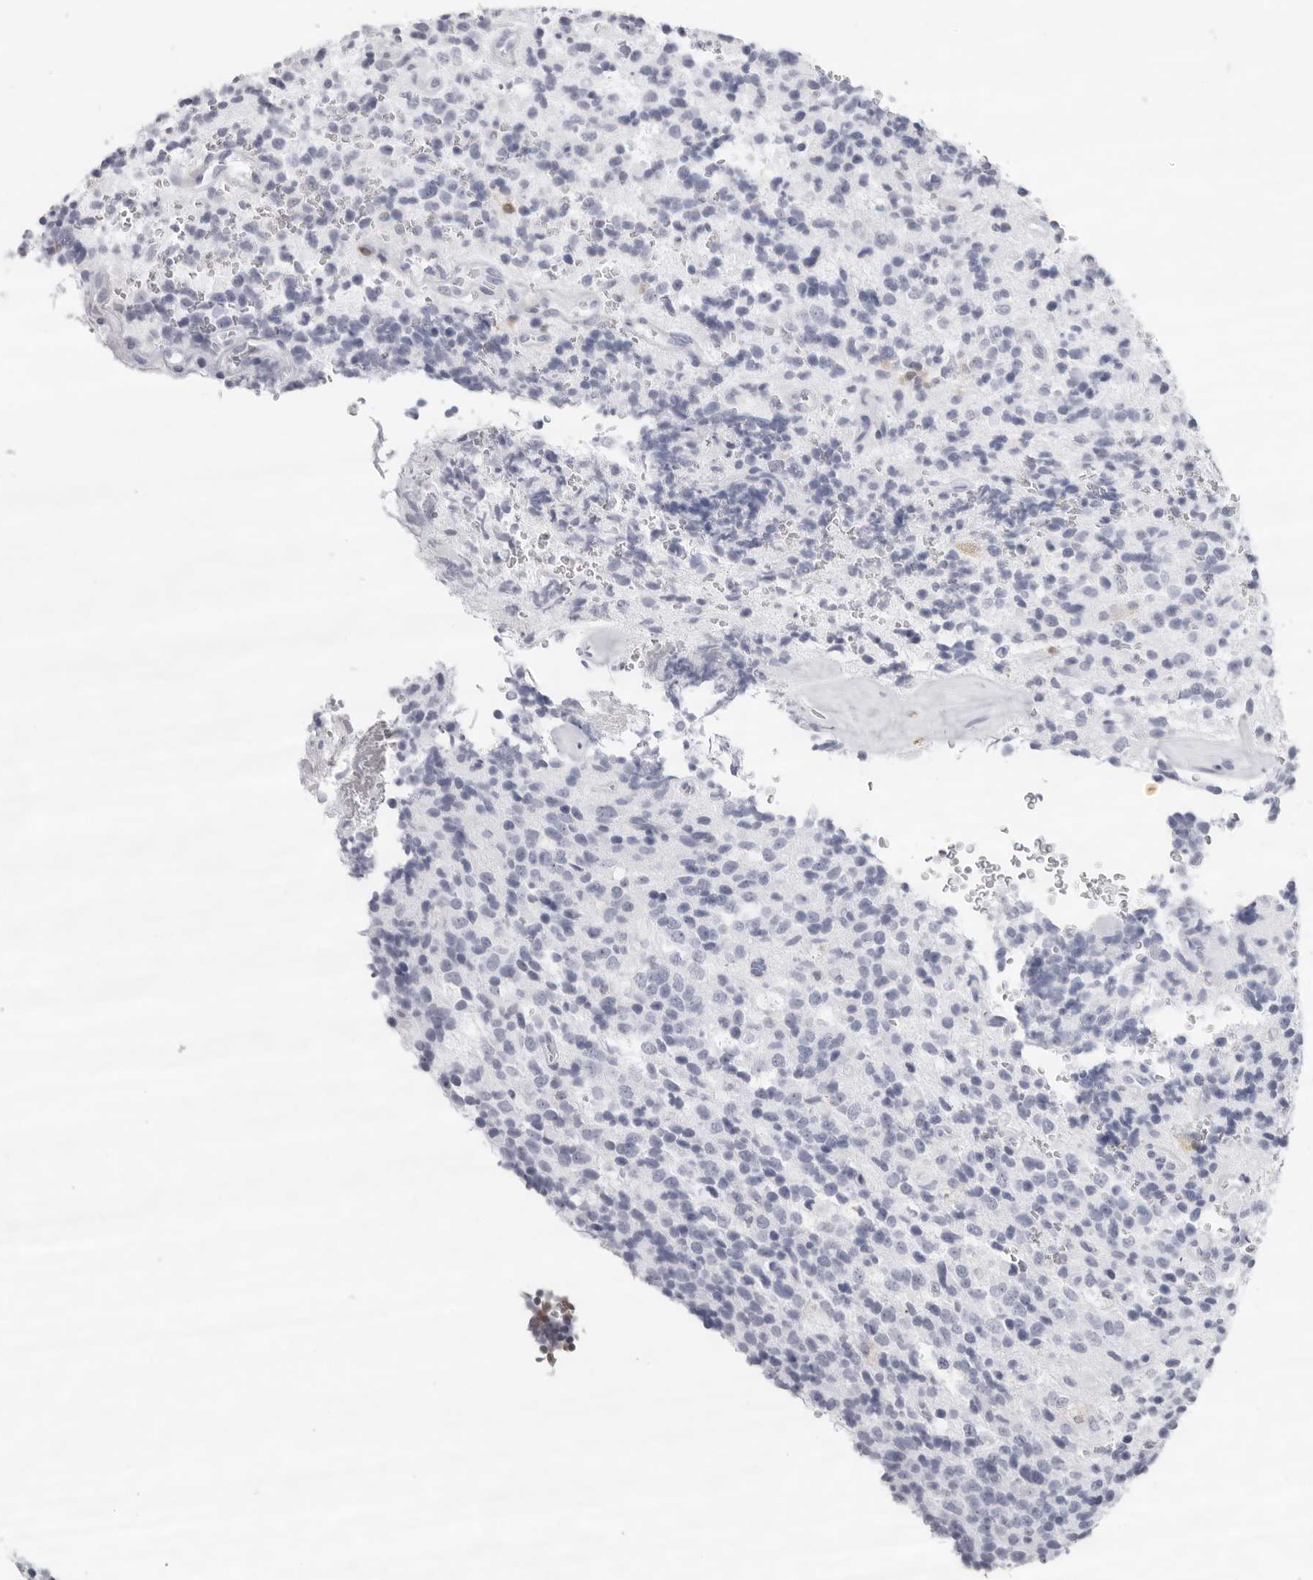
{"staining": {"intensity": "negative", "quantity": "none", "location": "none"}, "tissue": "glioma", "cell_type": "Tumor cells", "image_type": "cancer", "snomed": [{"axis": "morphology", "description": "Glioma, malignant, High grade"}, {"axis": "topography", "description": "pancreas cauda"}], "caption": "High magnification brightfield microscopy of glioma stained with DAB (brown) and counterstained with hematoxylin (blue): tumor cells show no significant expression.", "gene": "FMNL1", "patient": {"sex": "male", "age": 60}}